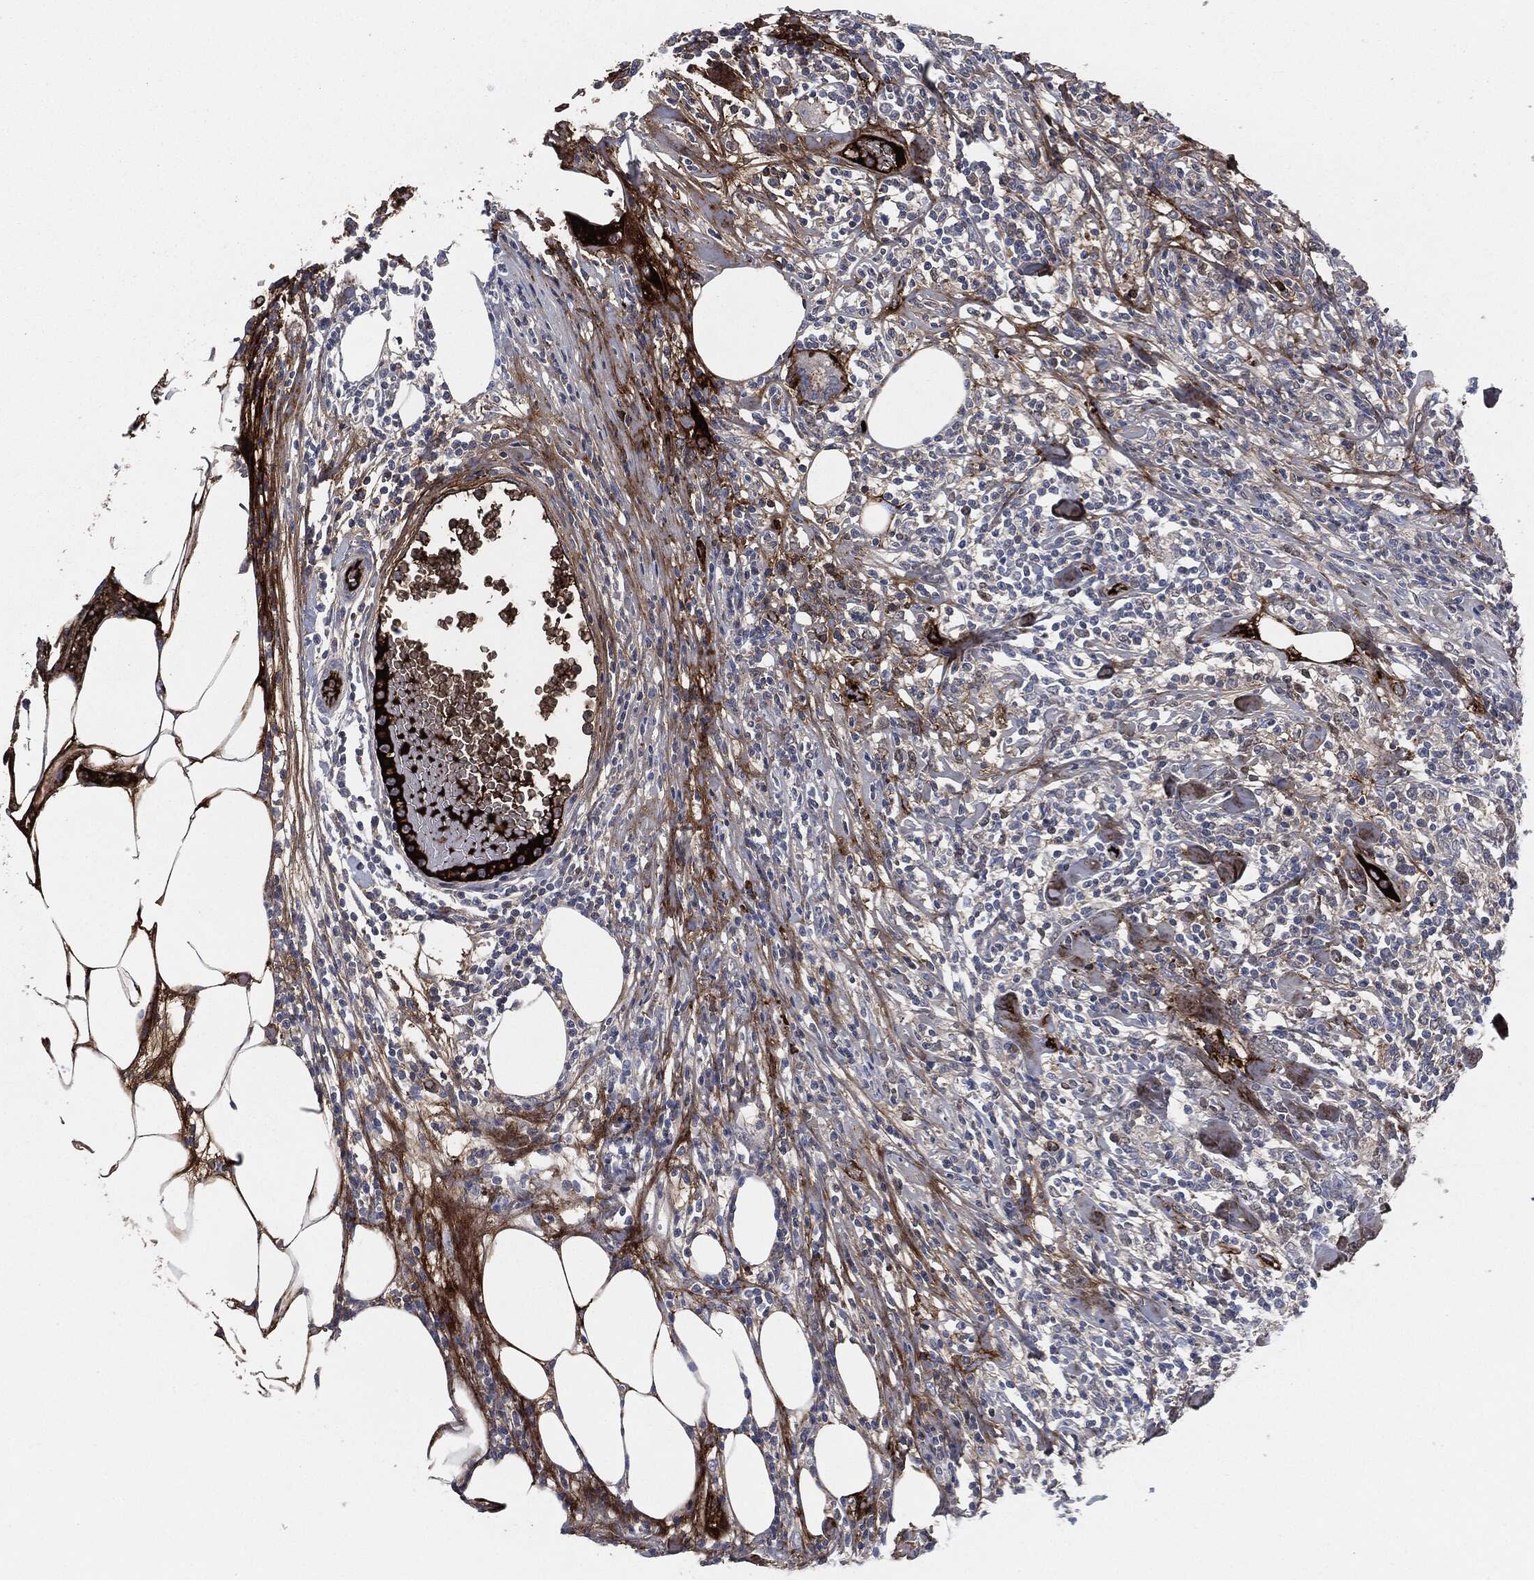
{"staining": {"intensity": "negative", "quantity": "none", "location": "none"}, "tissue": "lymphoma", "cell_type": "Tumor cells", "image_type": "cancer", "snomed": [{"axis": "morphology", "description": "Malignant lymphoma, non-Hodgkin's type, High grade"}, {"axis": "topography", "description": "Lymph node"}], "caption": "DAB immunohistochemical staining of lymphoma reveals no significant expression in tumor cells. (IHC, brightfield microscopy, high magnification).", "gene": "APOB", "patient": {"sex": "female", "age": 84}}